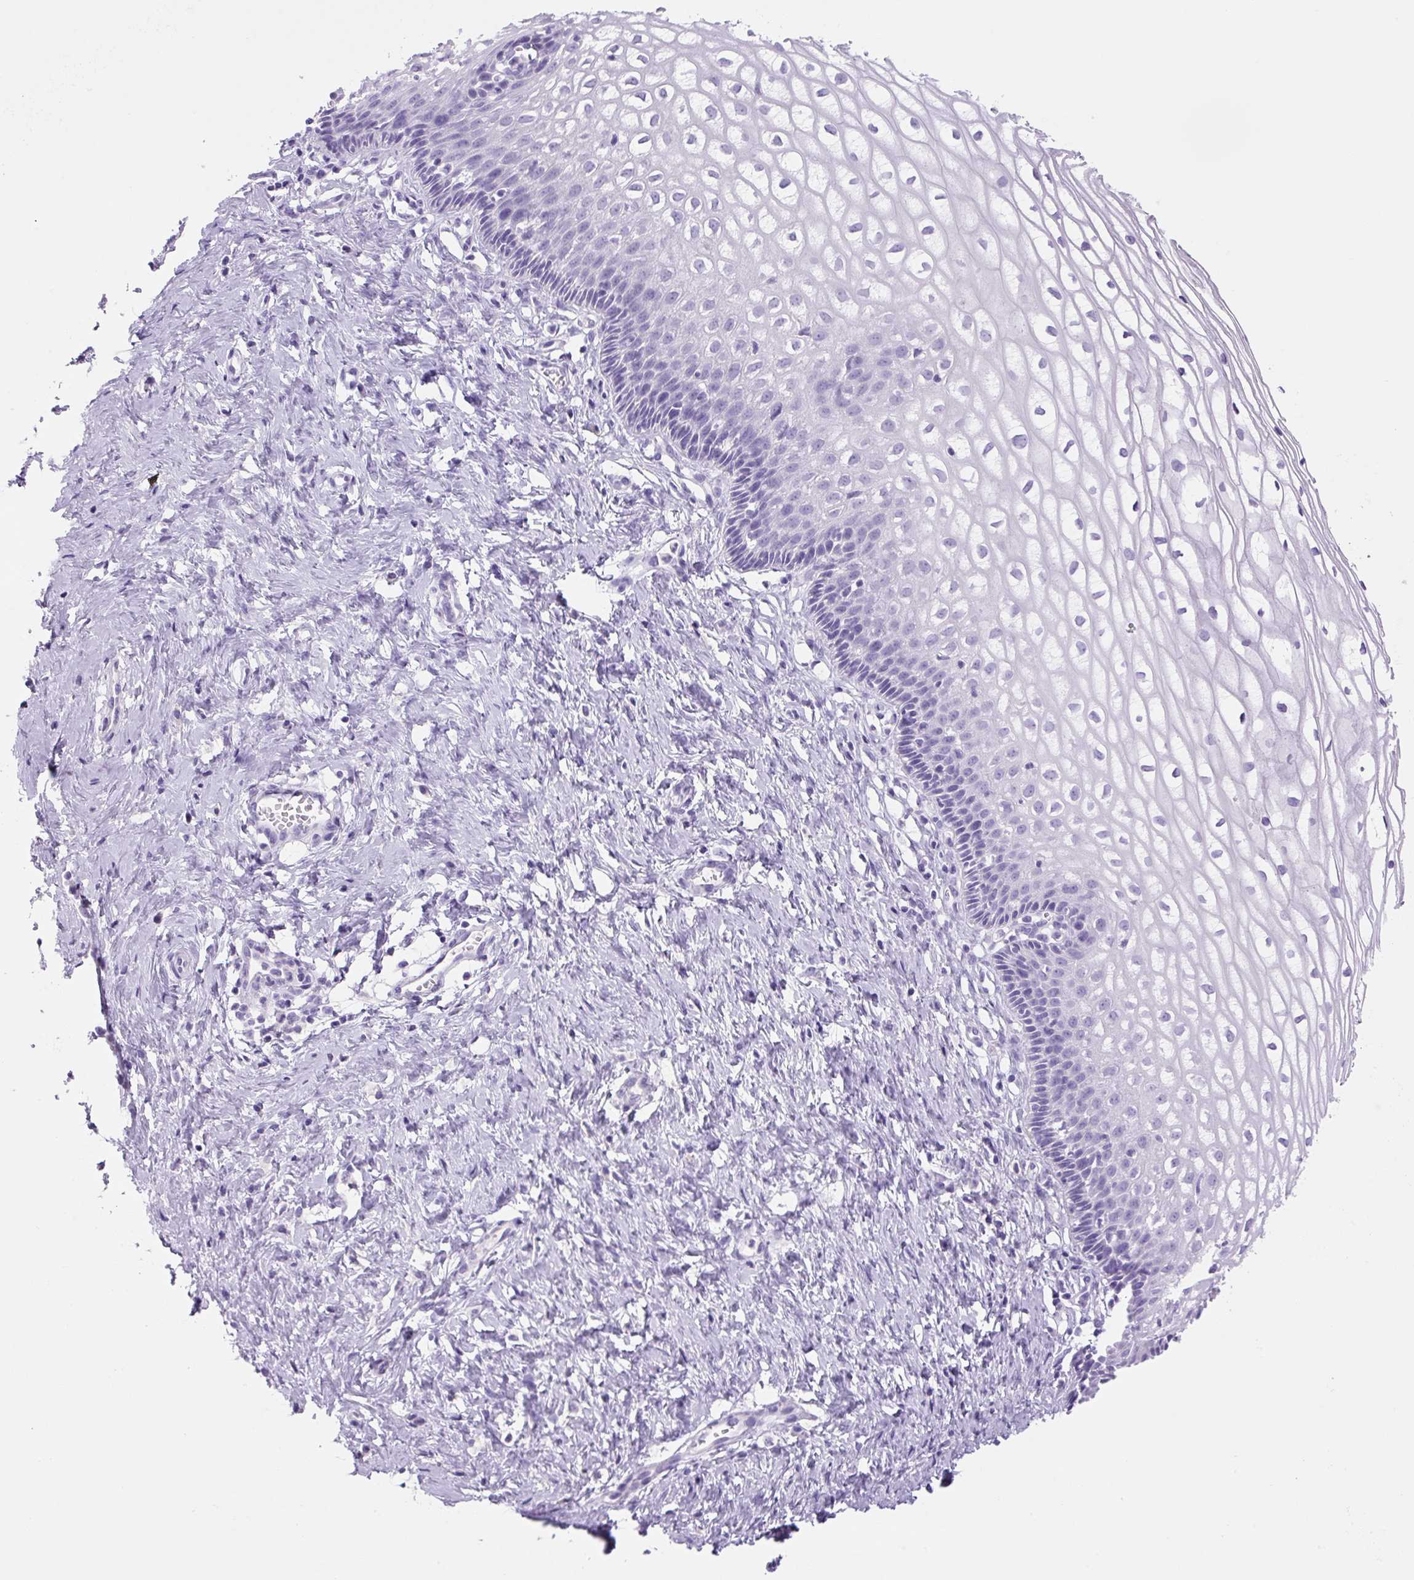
{"staining": {"intensity": "negative", "quantity": "none", "location": "none"}, "tissue": "cervix", "cell_type": "Glandular cells", "image_type": "normal", "snomed": [{"axis": "morphology", "description": "Normal tissue, NOS"}, {"axis": "topography", "description": "Cervix"}], "caption": "A high-resolution image shows immunohistochemistry (IHC) staining of benign cervix, which reveals no significant staining in glandular cells.", "gene": "PRRT1", "patient": {"sex": "female", "age": 36}}